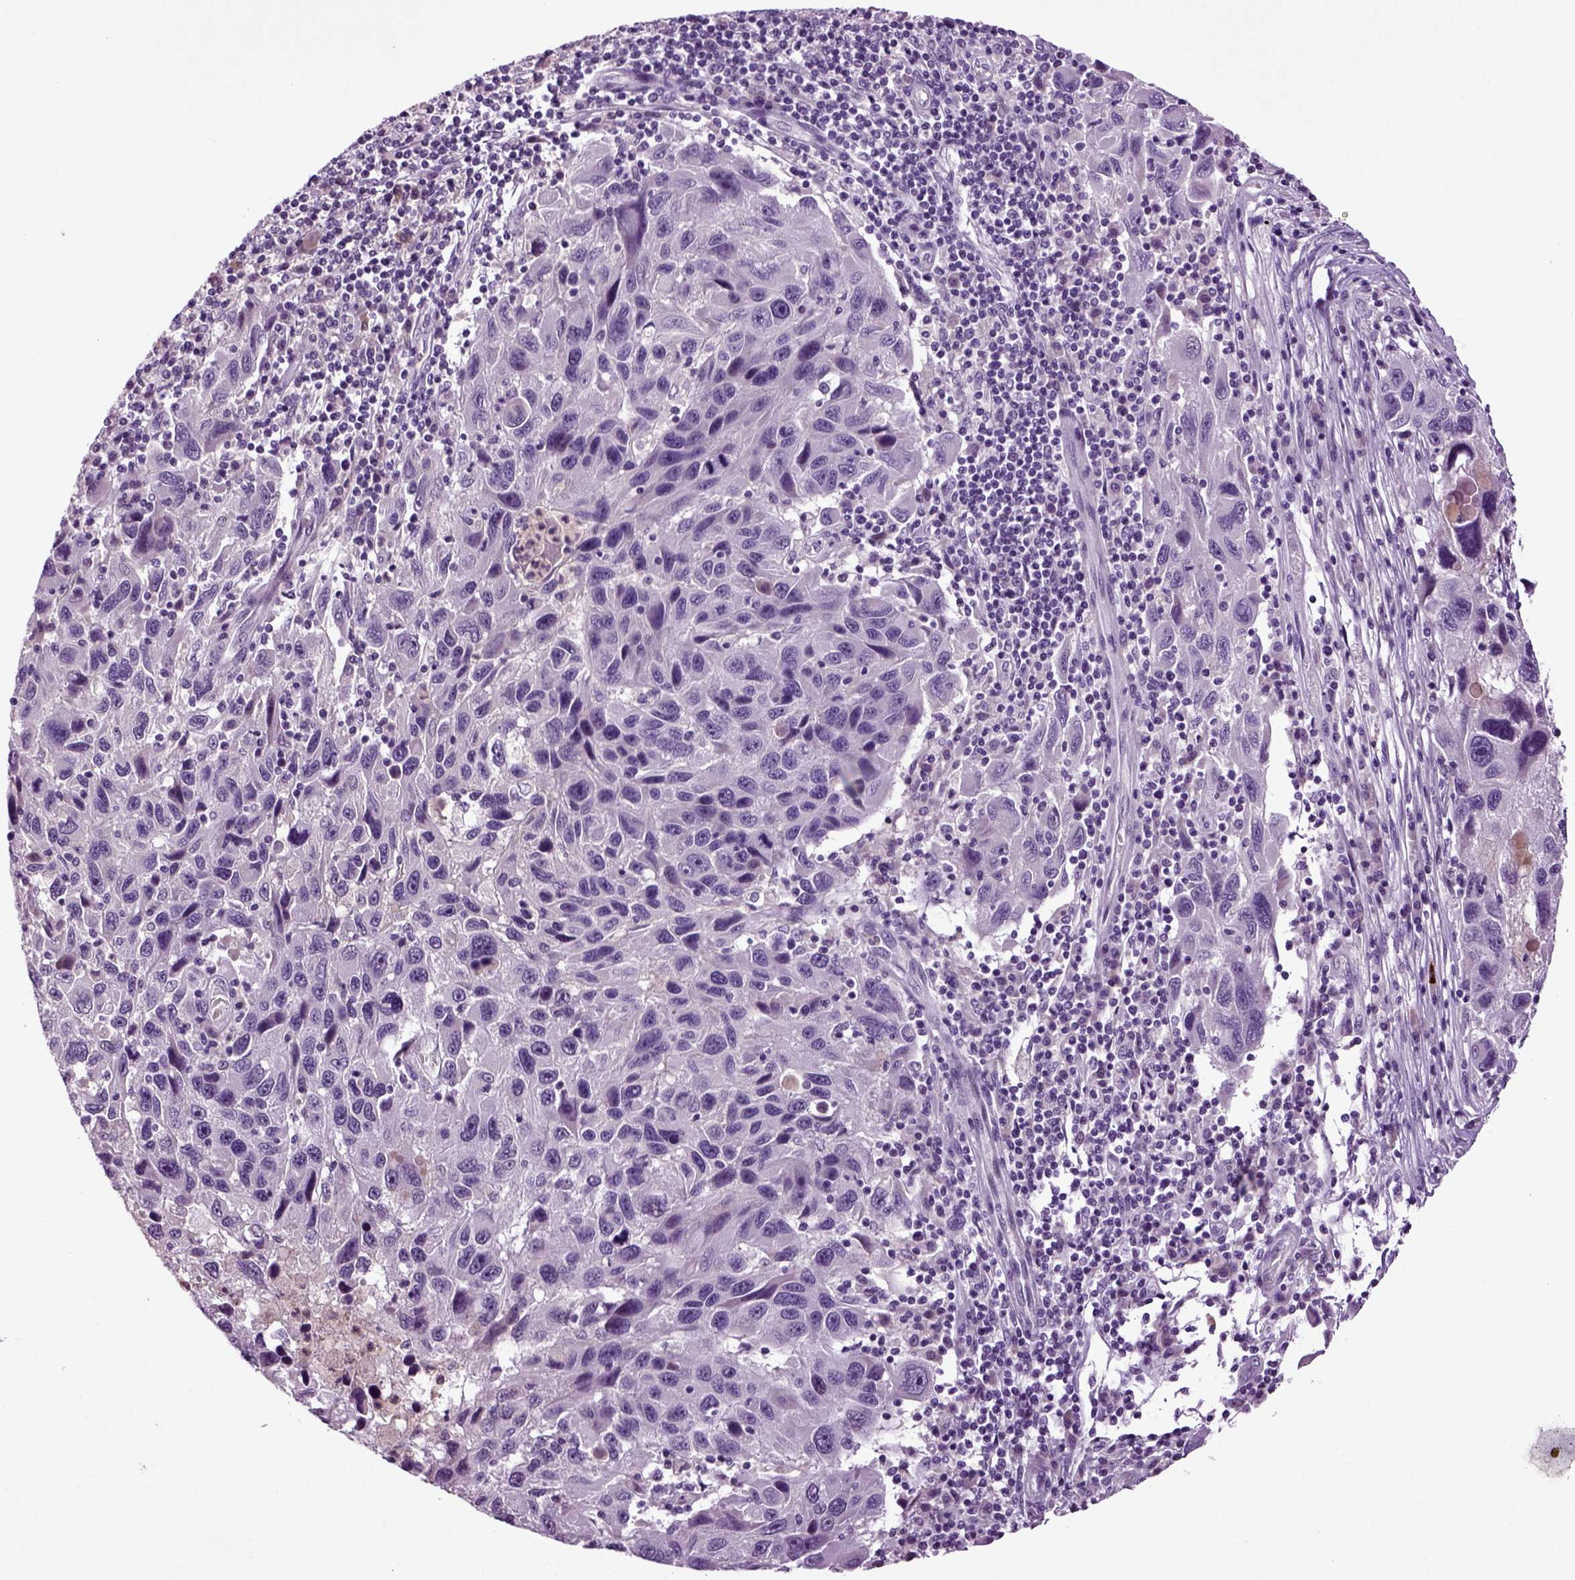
{"staining": {"intensity": "negative", "quantity": "none", "location": "none"}, "tissue": "melanoma", "cell_type": "Tumor cells", "image_type": "cancer", "snomed": [{"axis": "morphology", "description": "Malignant melanoma, NOS"}, {"axis": "topography", "description": "Skin"}], "caption": "An image of melanoma stained for a protein shows no brown staining in tumor cells.", "gene": "FGF11", "patient": {"sex": "male", "age": 53}}